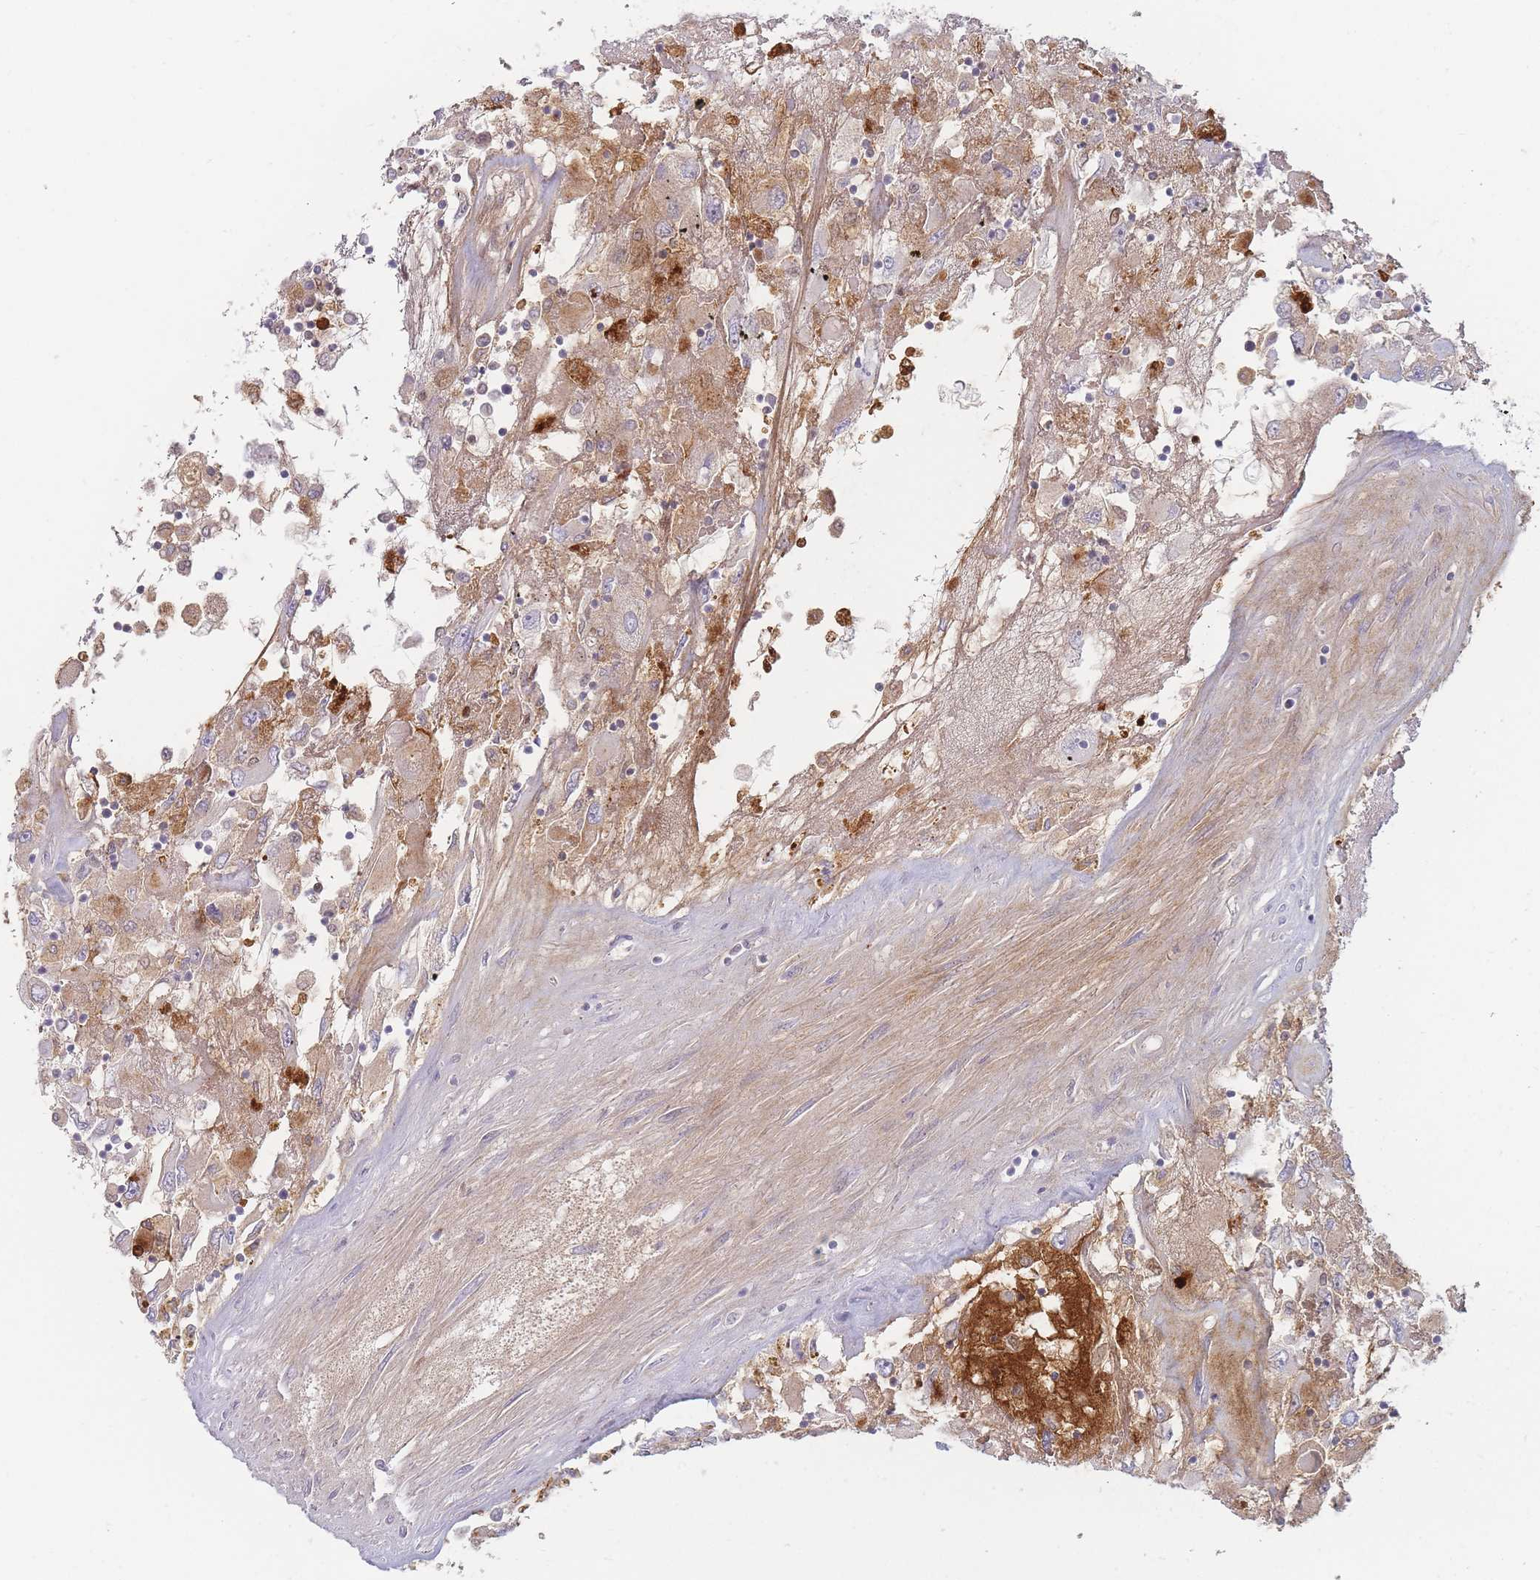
{"staining": {"intensity": "weak", "quantity": "25%-75%", "location": "cytoplasmic/membranous"}, "tissue": "renal cancer", "cell_type": "Tumor cells", "image_type": "cancer", "snomed": [{"axis": "morphology", "description": "Adenocarcinoma, NOS"}, {"axis": "topography", "description": "Kidney"}], "caption": "Protein expression analysis of renal cancer (adenocarcinoma) exhibits weak cytoplasmic/membranous positivity in approximately 25%-75% of tumor cells.", "gene": "PRG4", "patient": {"sex": "female", "age": 52}}